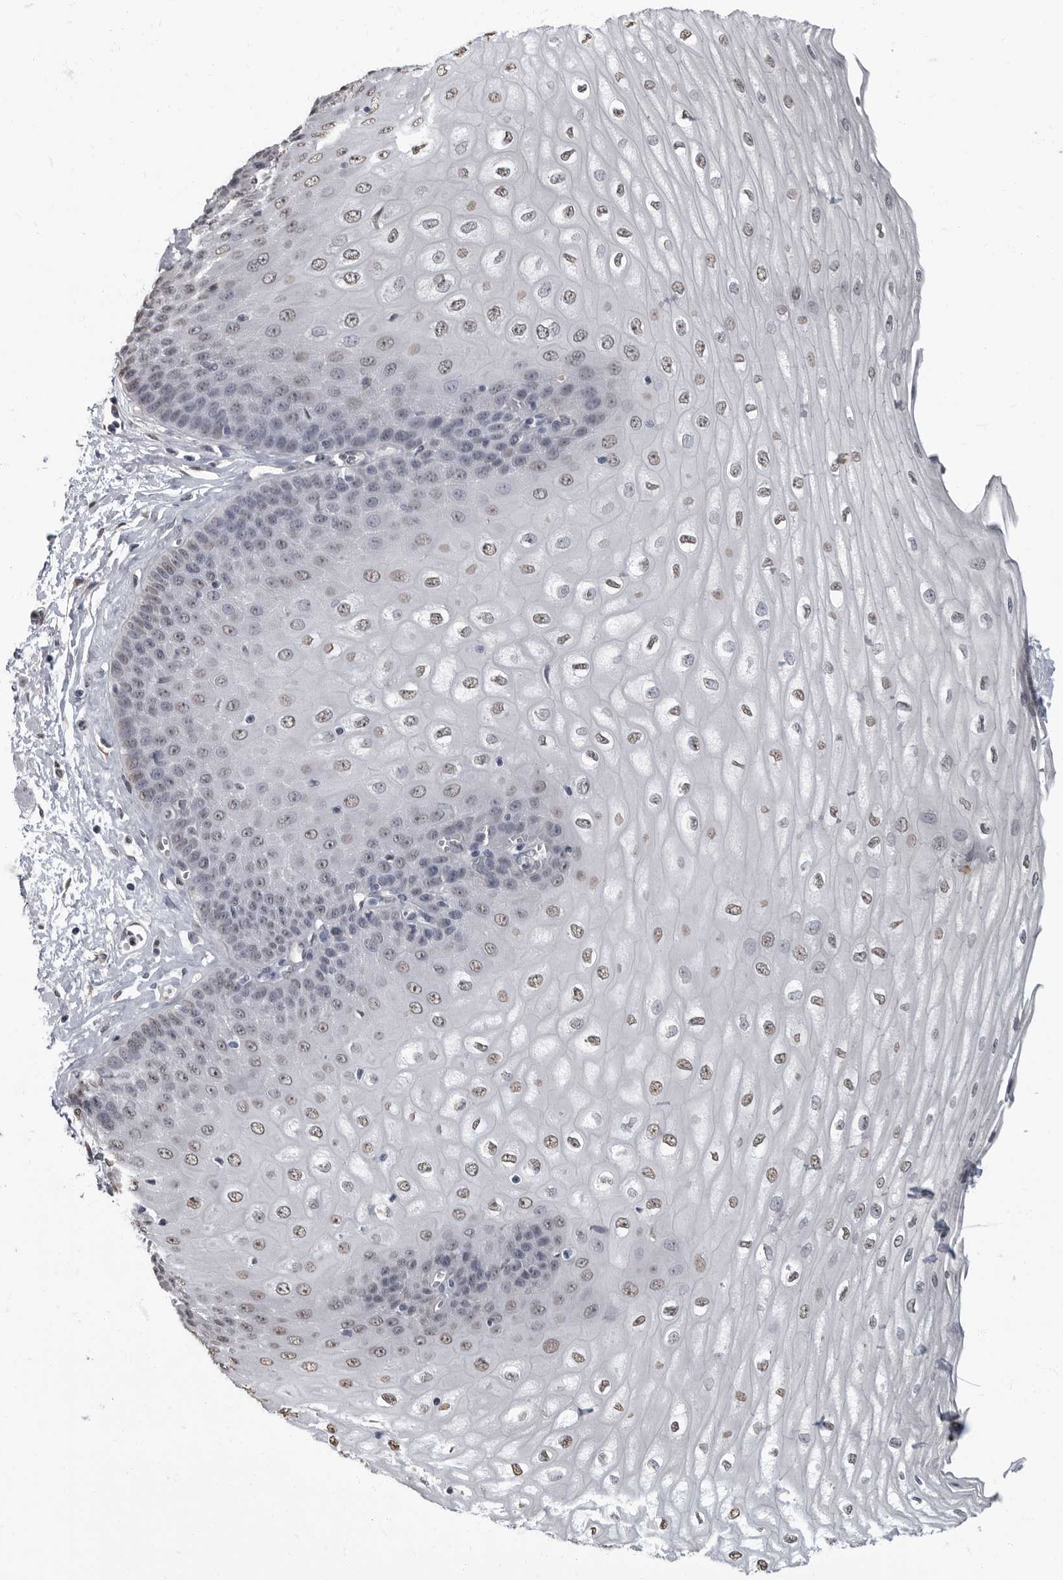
{"staining": {"intensity": "moderate", "quantity": "<25%", "location": "nuclear"}, "tissue": "esophagus", "cell_type": "Squamous epithelial cells", "image_type": "normal", "snomed": [{"axis": "morphology", "description": "Normal tissue, NOS"}, {"axis": "topography", "description": "Esophagus"}], "caption": "Immunohistochemistry image of benign esophagus: human esophagus stained using IHC shows low levels of moderate protein expression localized specifically in the nuclear of squamous epithelial cells, appearing as a nuclear brown color.", "gene": "ARHGEF10", "patient": {"sex": "male", "age": 60}}